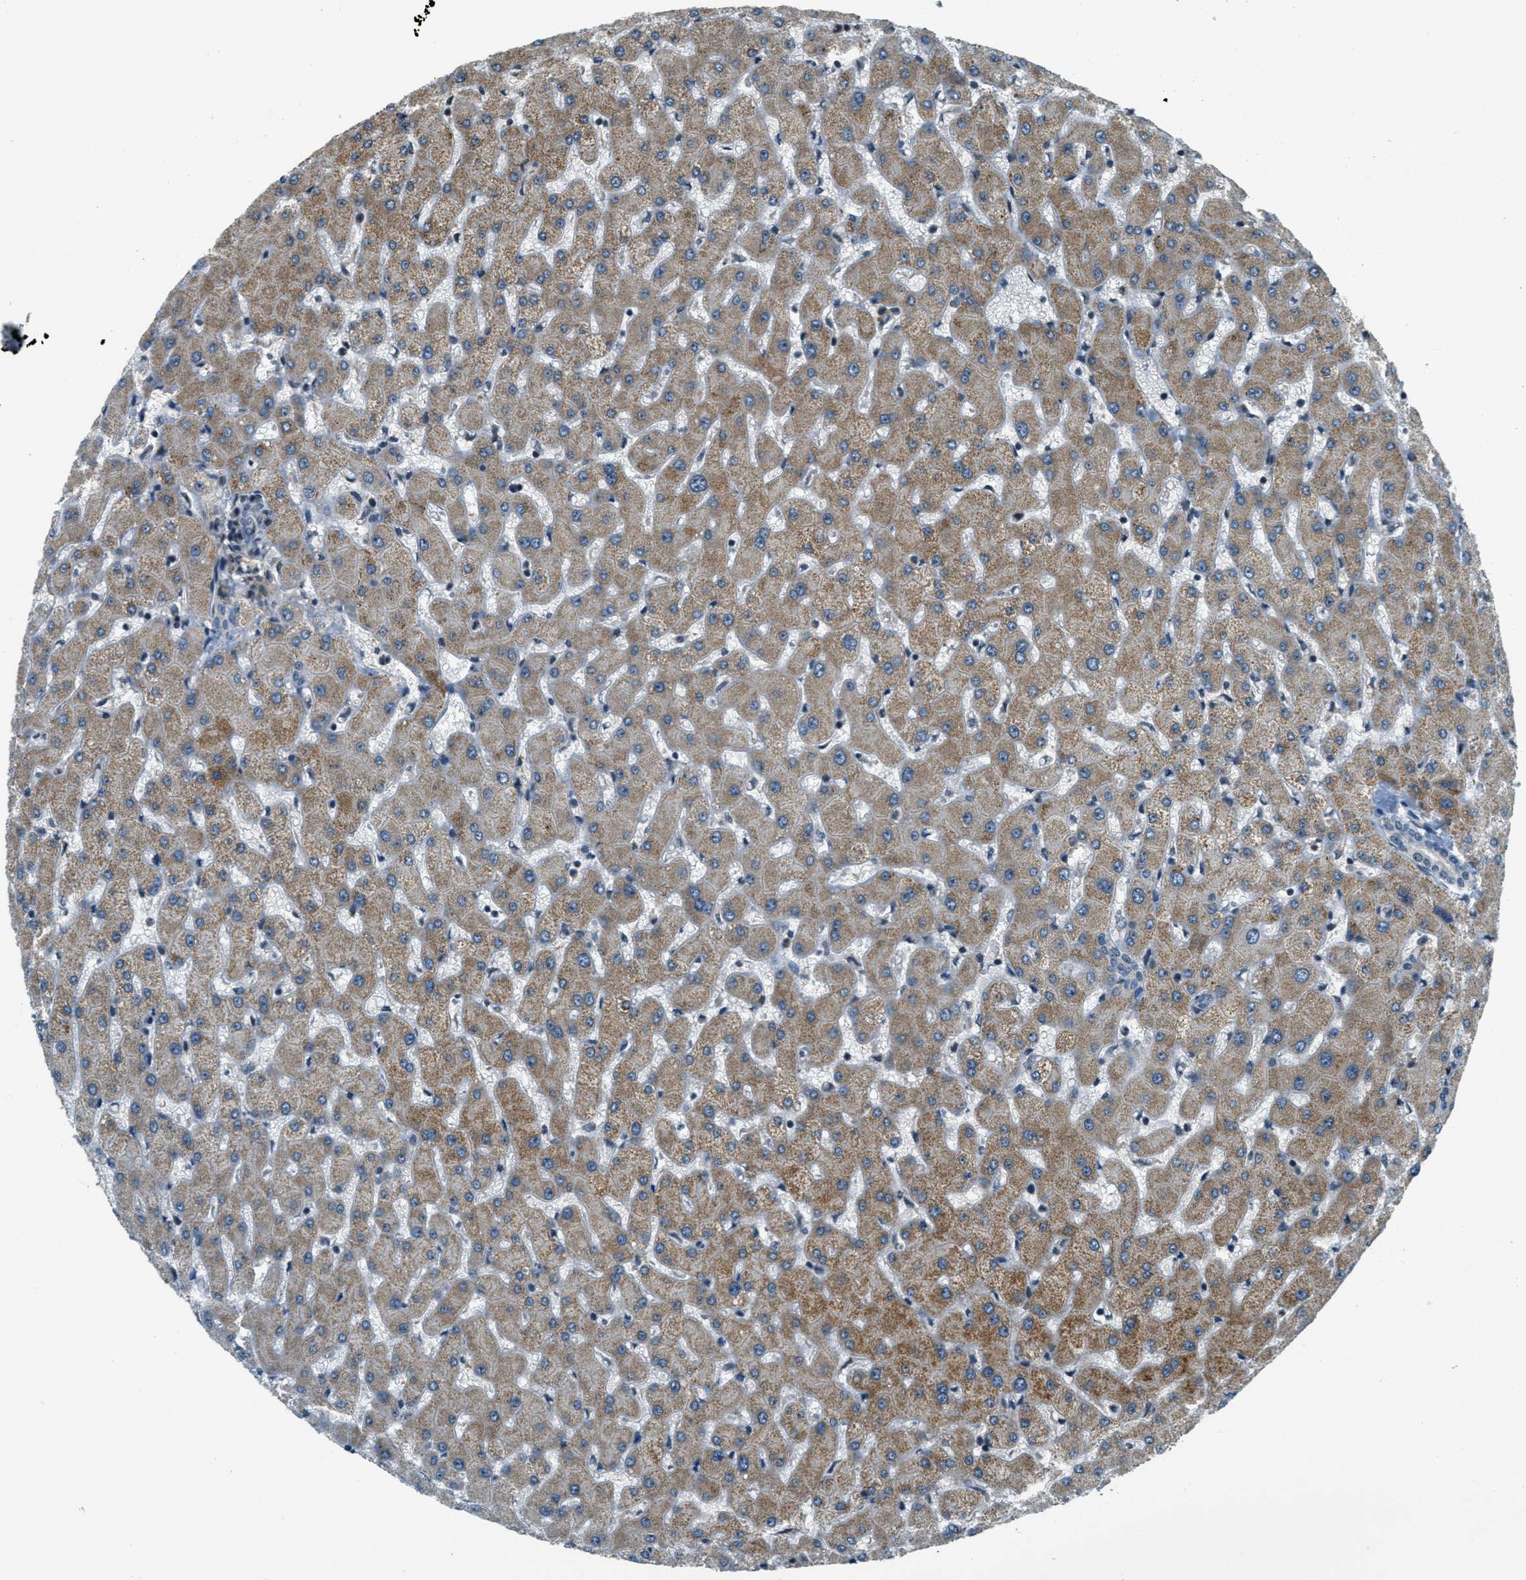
{"staining": {"intensity": "weak", "quantity": "<25%", "location": "cytoplasmic/membranous"}, "tissue": "liver", "cell_type": "Cholangiocytes", "image_type": "normal", "snomed": [{"axis": "morphology", "description": "Normal tissue, NOS"}, {"axis": "topography", "description": "Liver"}], "caption": "Normal liver was stained to show a protein in brown. There is no significant positivity in cholangiocytes.", "gene": "MED21", "patient": {"sex": "female", "age": 63}}